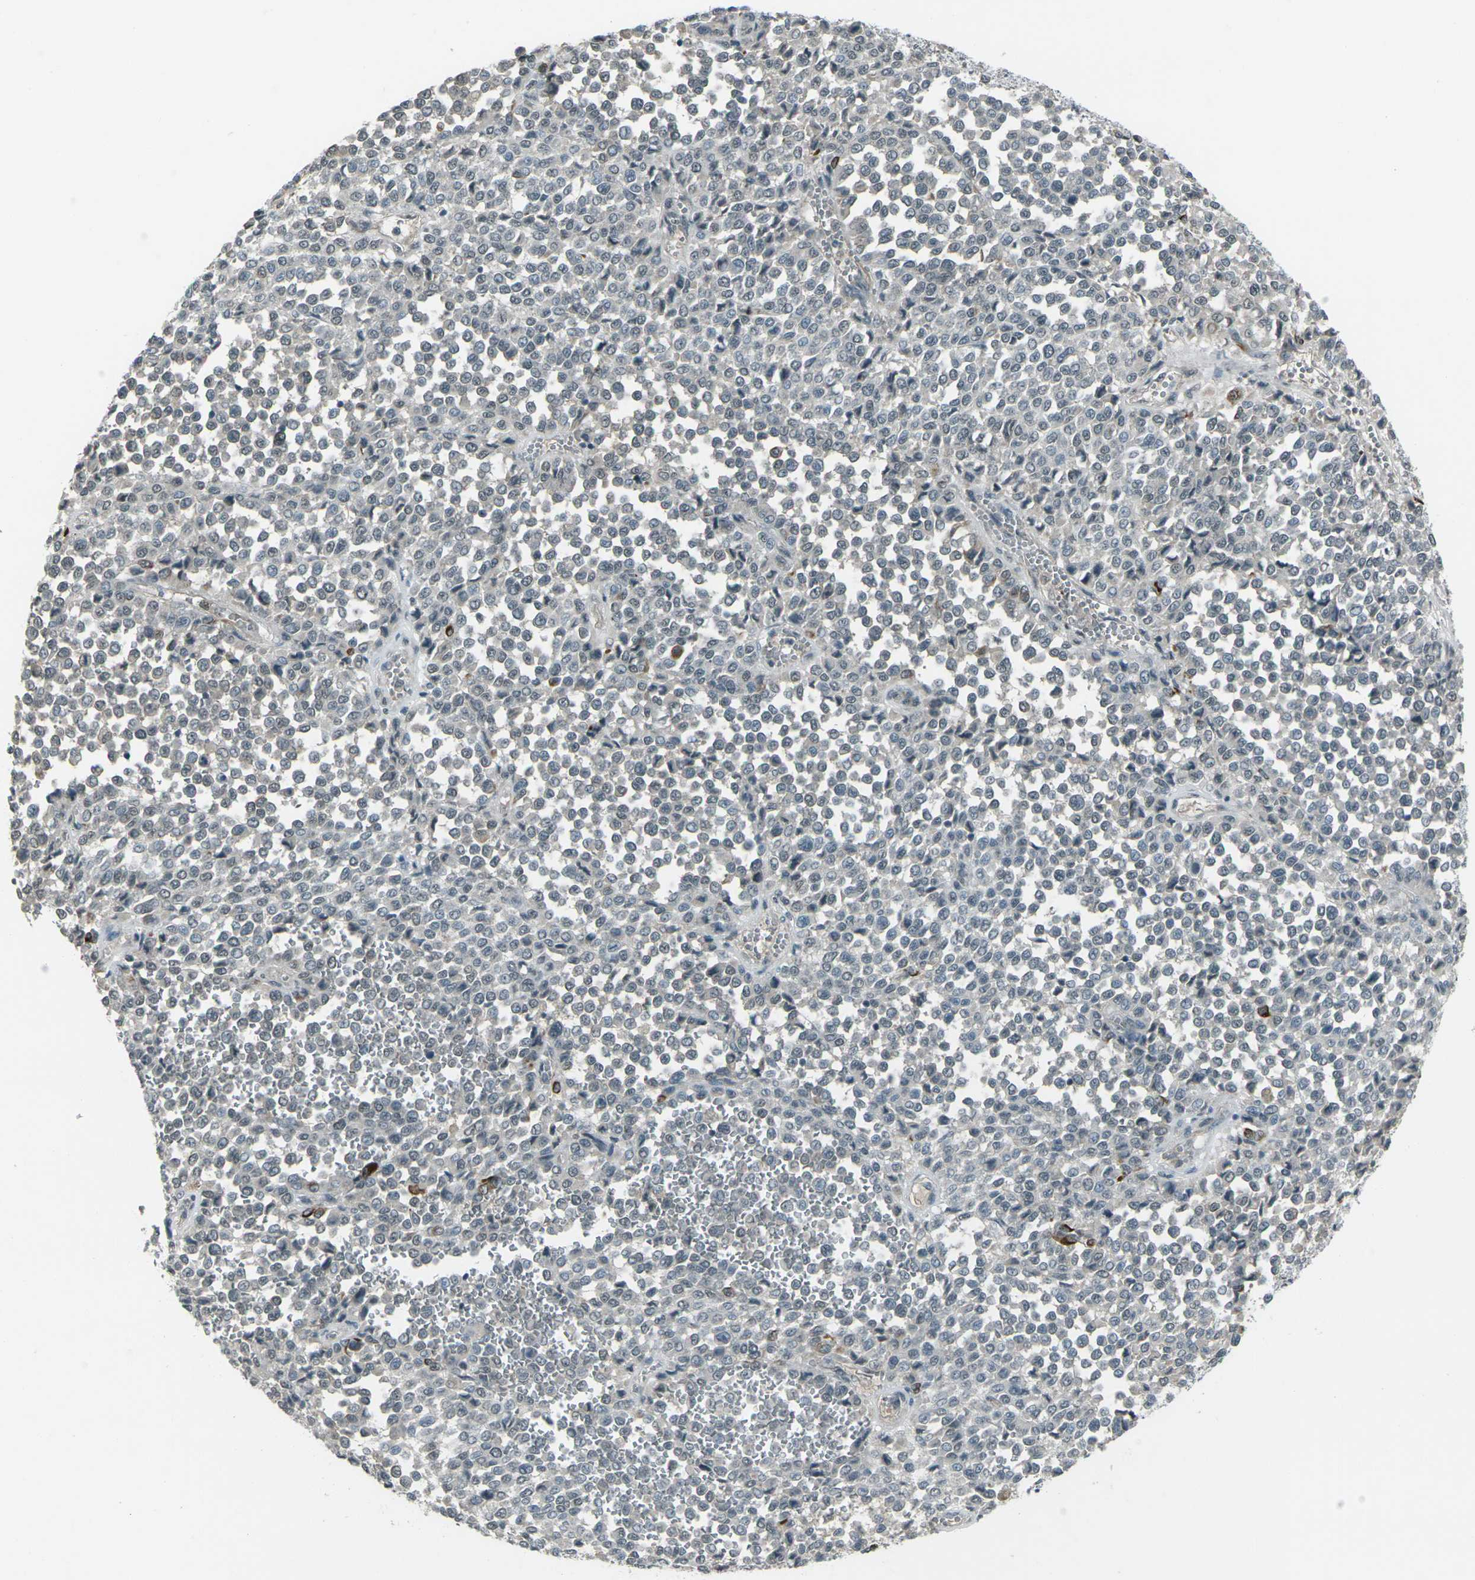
{"staining": {"intensity": "negative", "quantity": "none", "location": "none"}, "tissue": "melanoma", "cell_type": "Tumor cells", "image_type": "cancer", "snomed": [{"axis": "morphology", "description": "Malignant melanoma, Metastatic site"}, {"axis": "topography", "description": "Pancreas"}], "caption": "This micrograph is of melanoma stained with immunohistochemistry to label a protein in brown with the nuclei are counter-stained blue. There is no positivity in tumor cells. The staining is performed using DAB (3,3'-diaminobenzidine) brown chromogen with nuclei counter-stained in using hematoxylin.", "gene": "GPR19", "patient": {"sex": "female", "age": 30}}